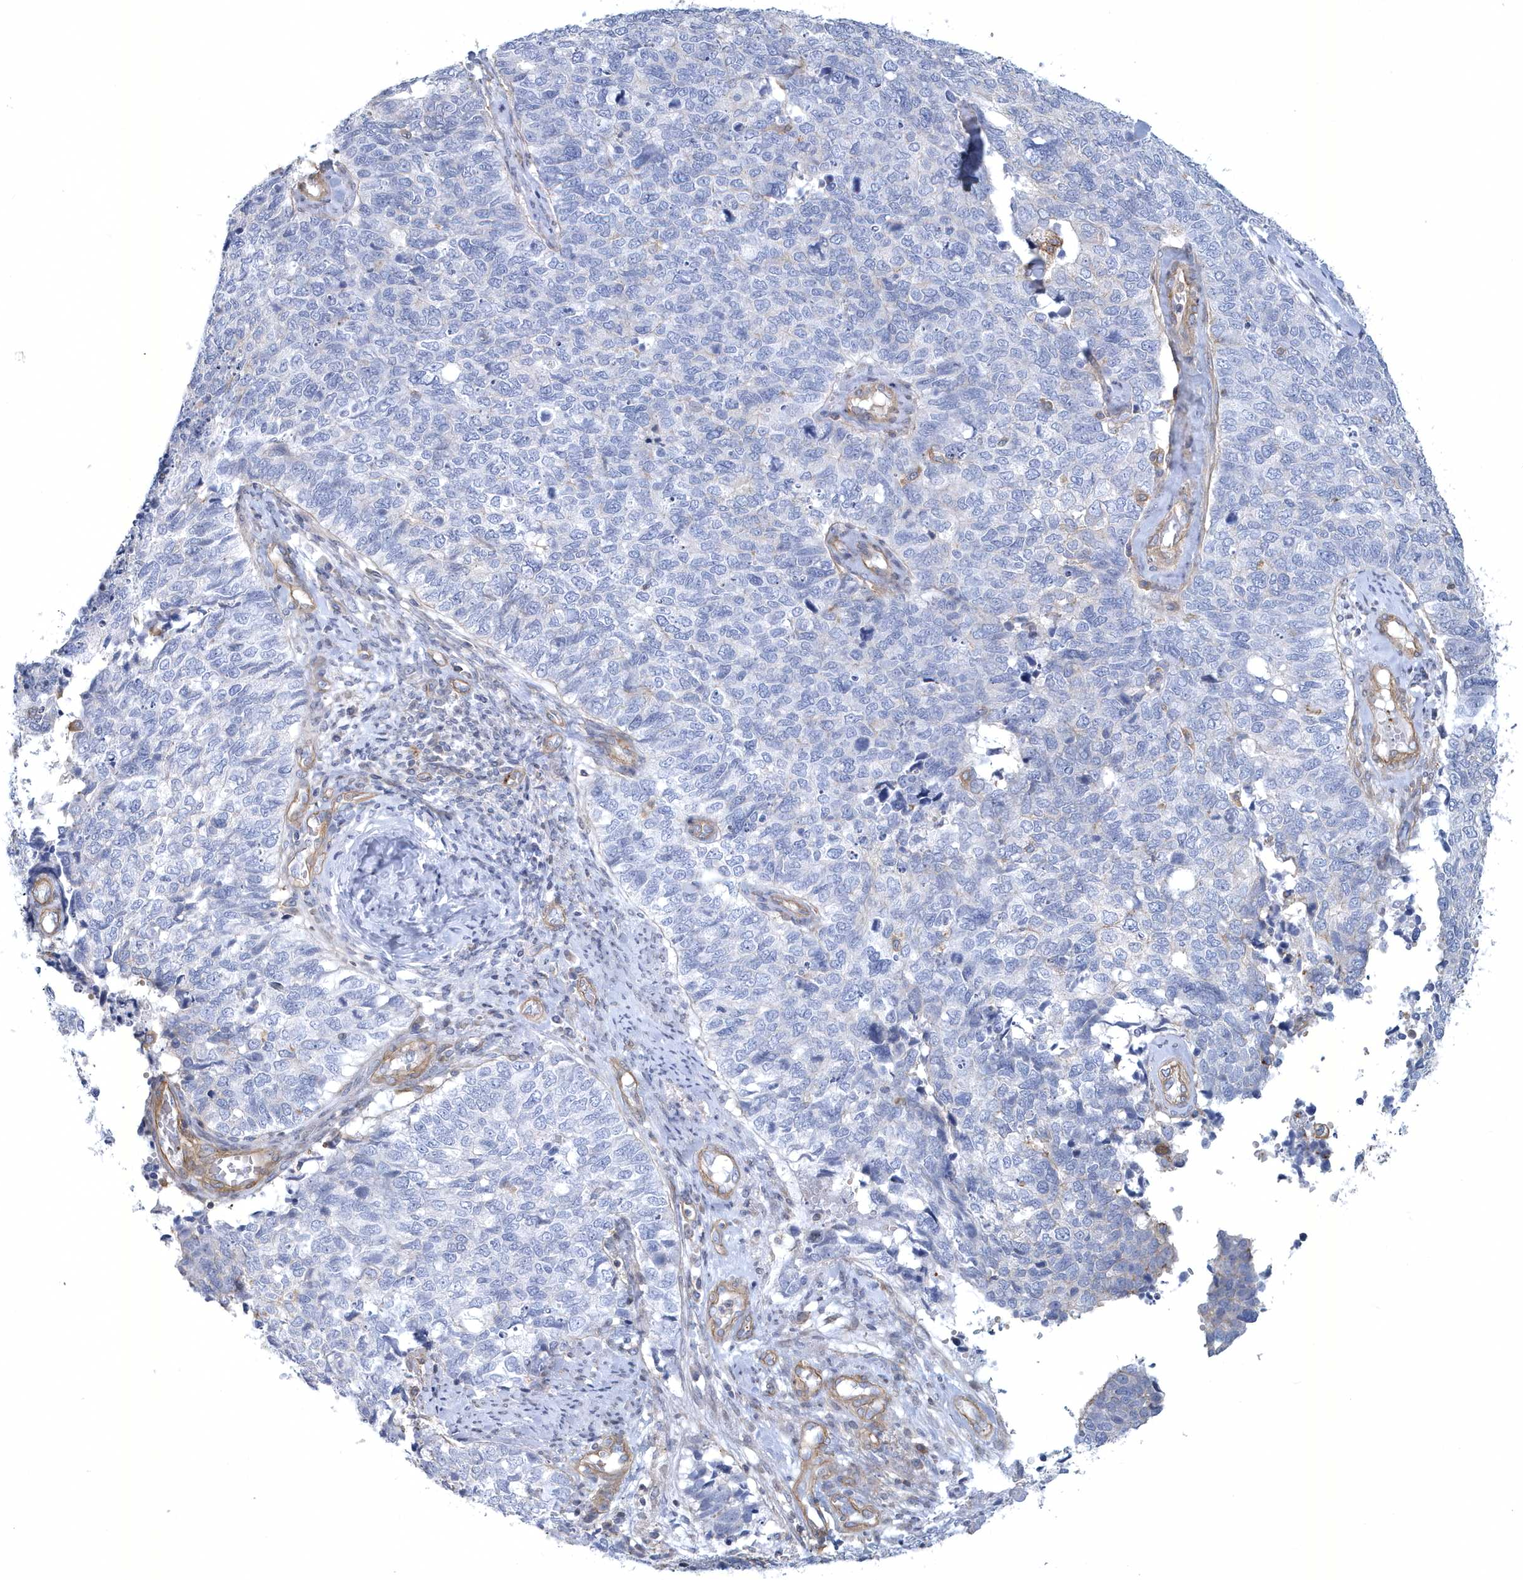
{"staining": {"intensity": "negative", "quantity": "none", "location": "none"}, "tissue": "cervical cancer", "cell_type": "Tumor cells", "image_type": "cancer", "snomed": [{"axis": "morphology", "description": "Squamous cell carcinoma, NOS"}, {"axis": "topography", "description": "Cervix"}], "caption": "Cervical cancer stained for a protein using immunohistochemistry (IHC) exhibits no positivity tumor cells.", "gene": "ARAP2", "patient": {"sex": "female", "age": 63}}